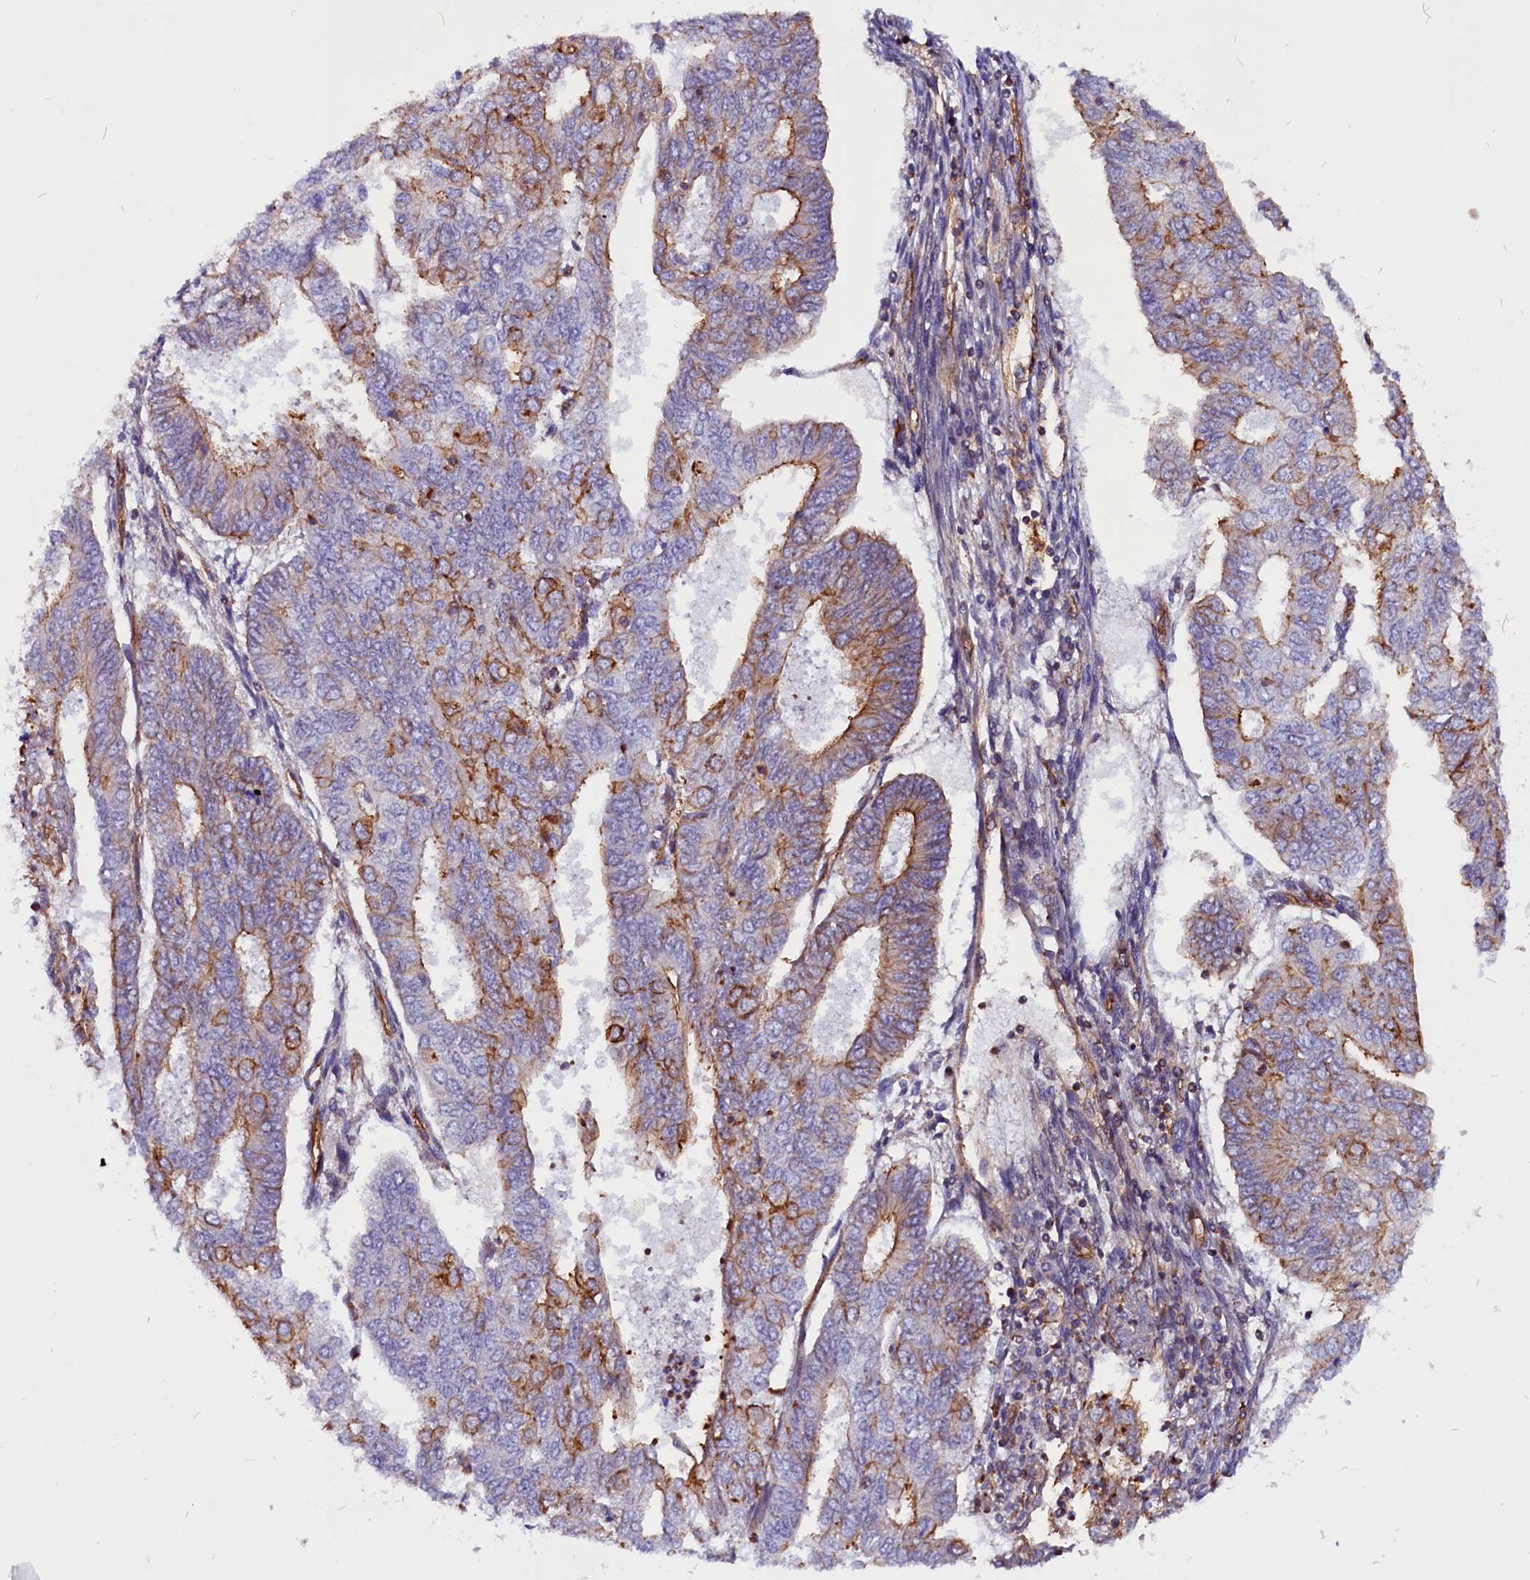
{"staining": {"intensity": "moderate", "quantity": "25%-75%", "location": "cytoplasmic/membranous"}, "tissue": "endometrial cancer", "cell_type": "Tumor cells", "image_type": "cancer", "snomed": [{"axis": "morphology", "description": "Adenocarcinoma, NOS"}, {"axis": "topography", "description": "Endometrium"}], "caption": "Endometrial cancer (adenocarcinoma) stained with DAB (3,3'-diaminobenzidine) immunohistochemistry (IHC) demonstrates medium levels of moderate cytoplasmic/membranous expression in approximately 25%-75% of tumor cells.", "gene": "ZNF749", "patient": {"sex": "female", "age": 68}}